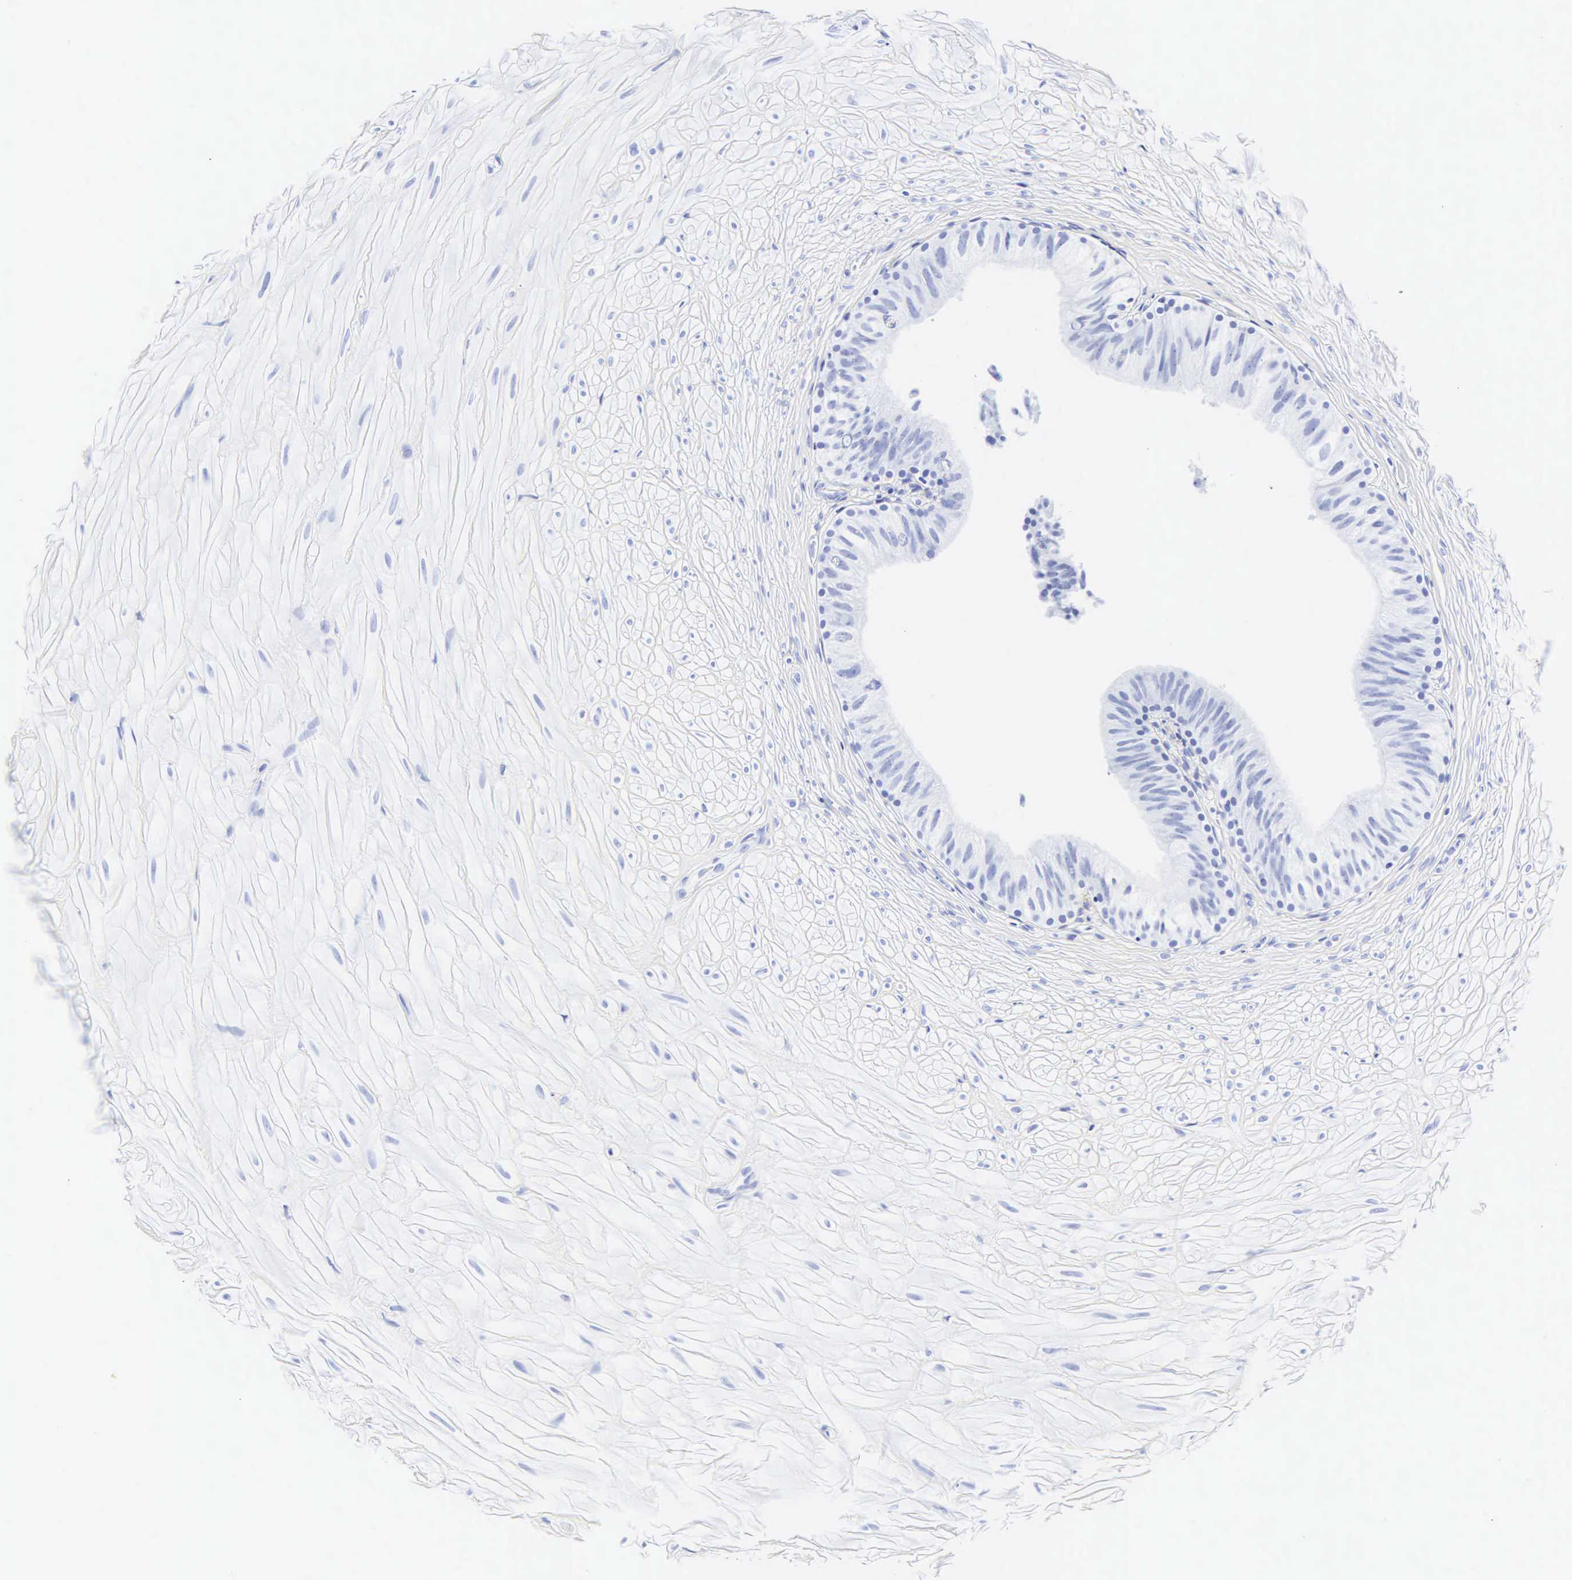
{"staining": {"intensity": "negative", "quantity": "none", "location": "none"}, "tissue": "epididymis", "cell_type": "Glandular cells", "image_type": "normal", "snomed": [{"axis": "morphology", "description": "Normal tissue, NOS"}, {"axis": "topography", "description": "Epididymis"}], "caption": "A micrograph of epididymis stained for a protein displays no brown staining in glandular cells. The staining is performed using DAB (3,3'-diaminobenzidine) brown chromogen with nuclei counter-stained in using hematoxylin.", "gene": "CGB3", "patient": {"sex": "male", "age": 37}}